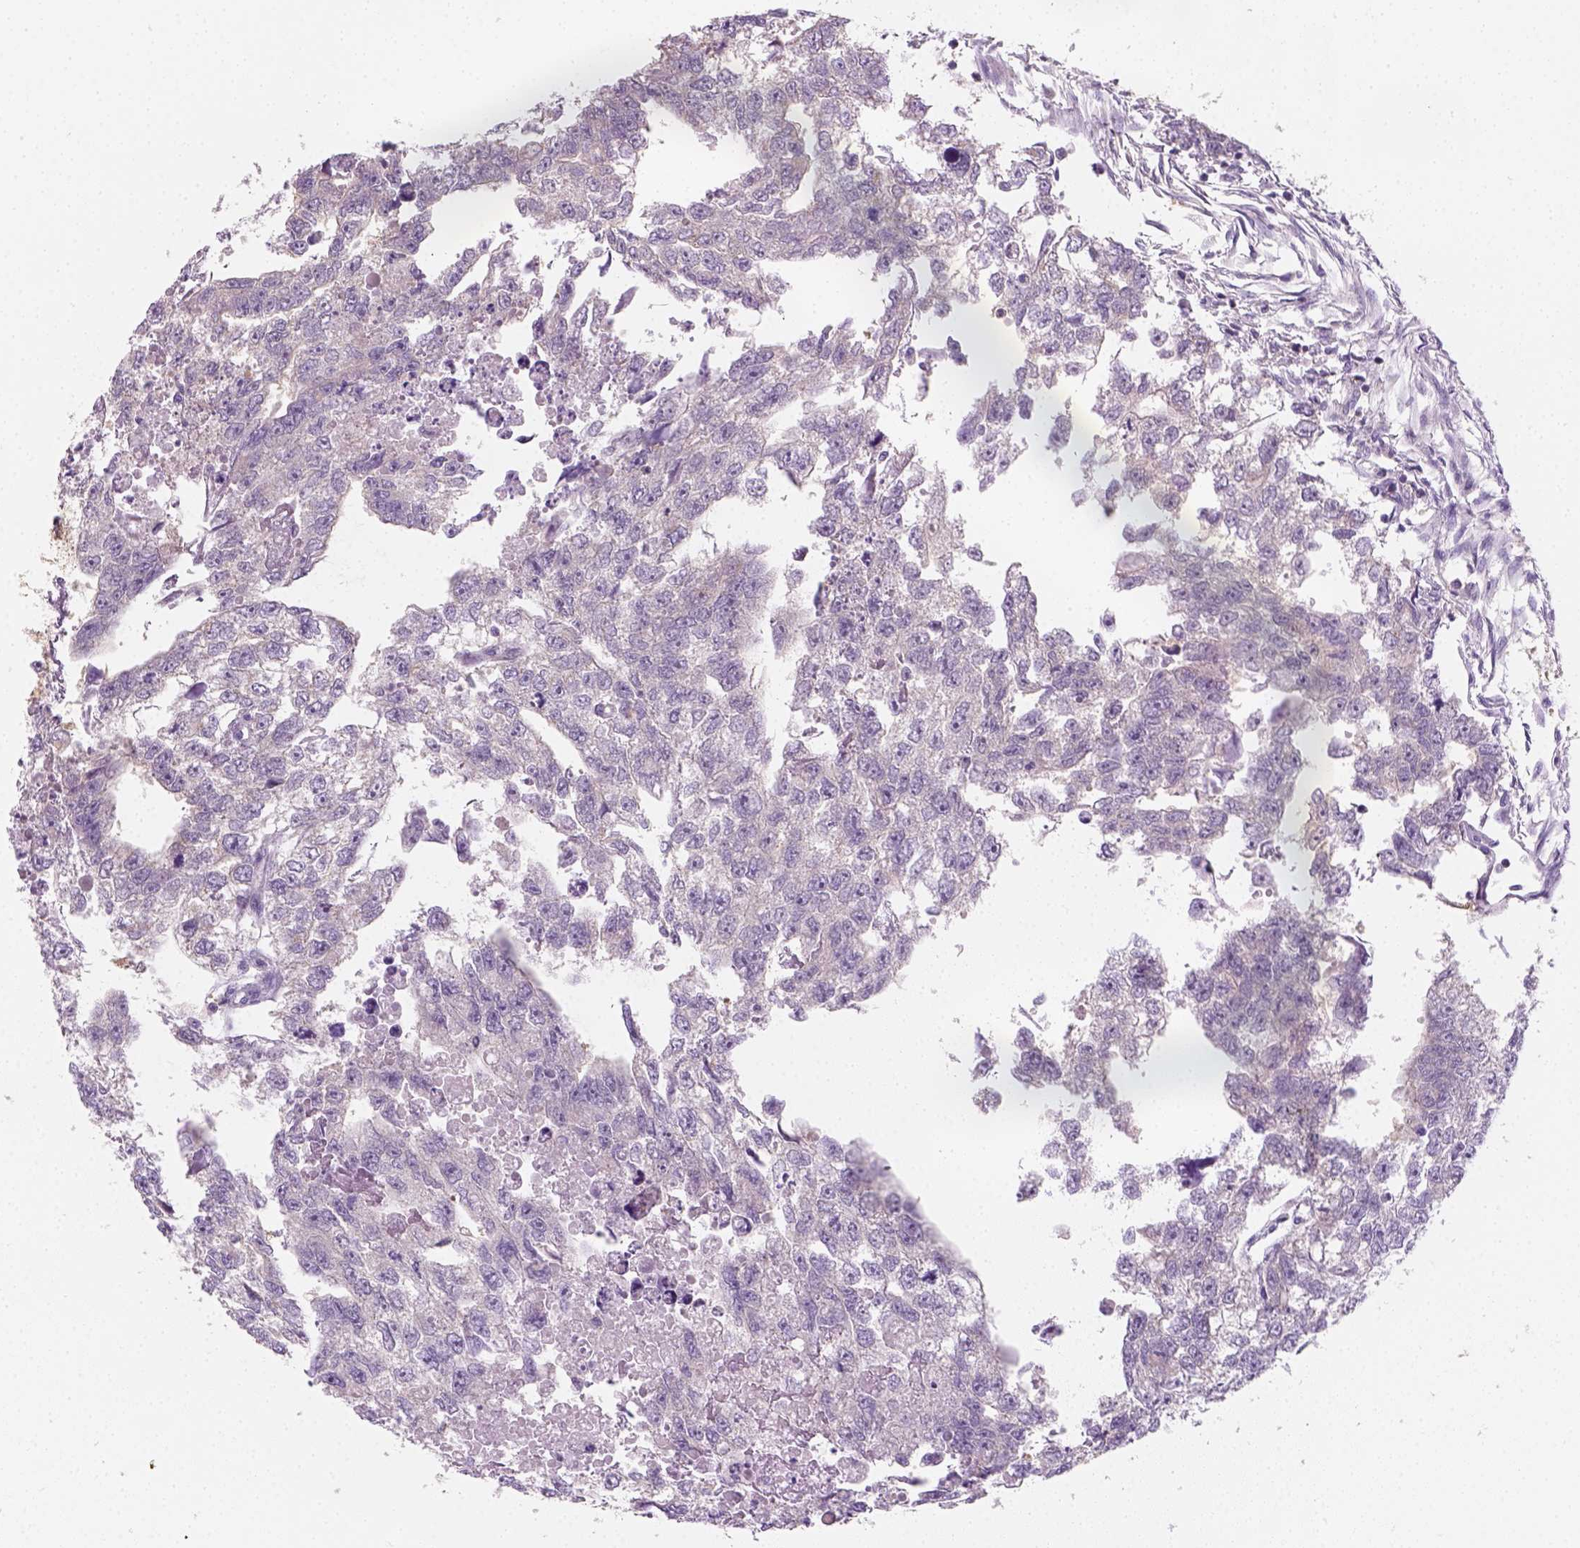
{"staining": {"intensity": "negative", "quantity": "none", "location": "none"}, "tissue": "testis cancer", "cell_type": "Tumor cells", "image_type": "cancer", "snomed": [{"axis": "morphology", "description": "Carcinoma, Embryonal, NOS"}, {"axis": "morphology", "description": "Teratoma, malignant, NOS"}, {"axis": "topography", "description": "Testis"}], "caption": "IHC photomicrograph of neoplastic tissue: human embryonal carcinoma (testis) stained with DAB displays no significant protein expression in tumor cells.", "gene": "EPHB1", "patient": {"sex": "male", "age": 44}}